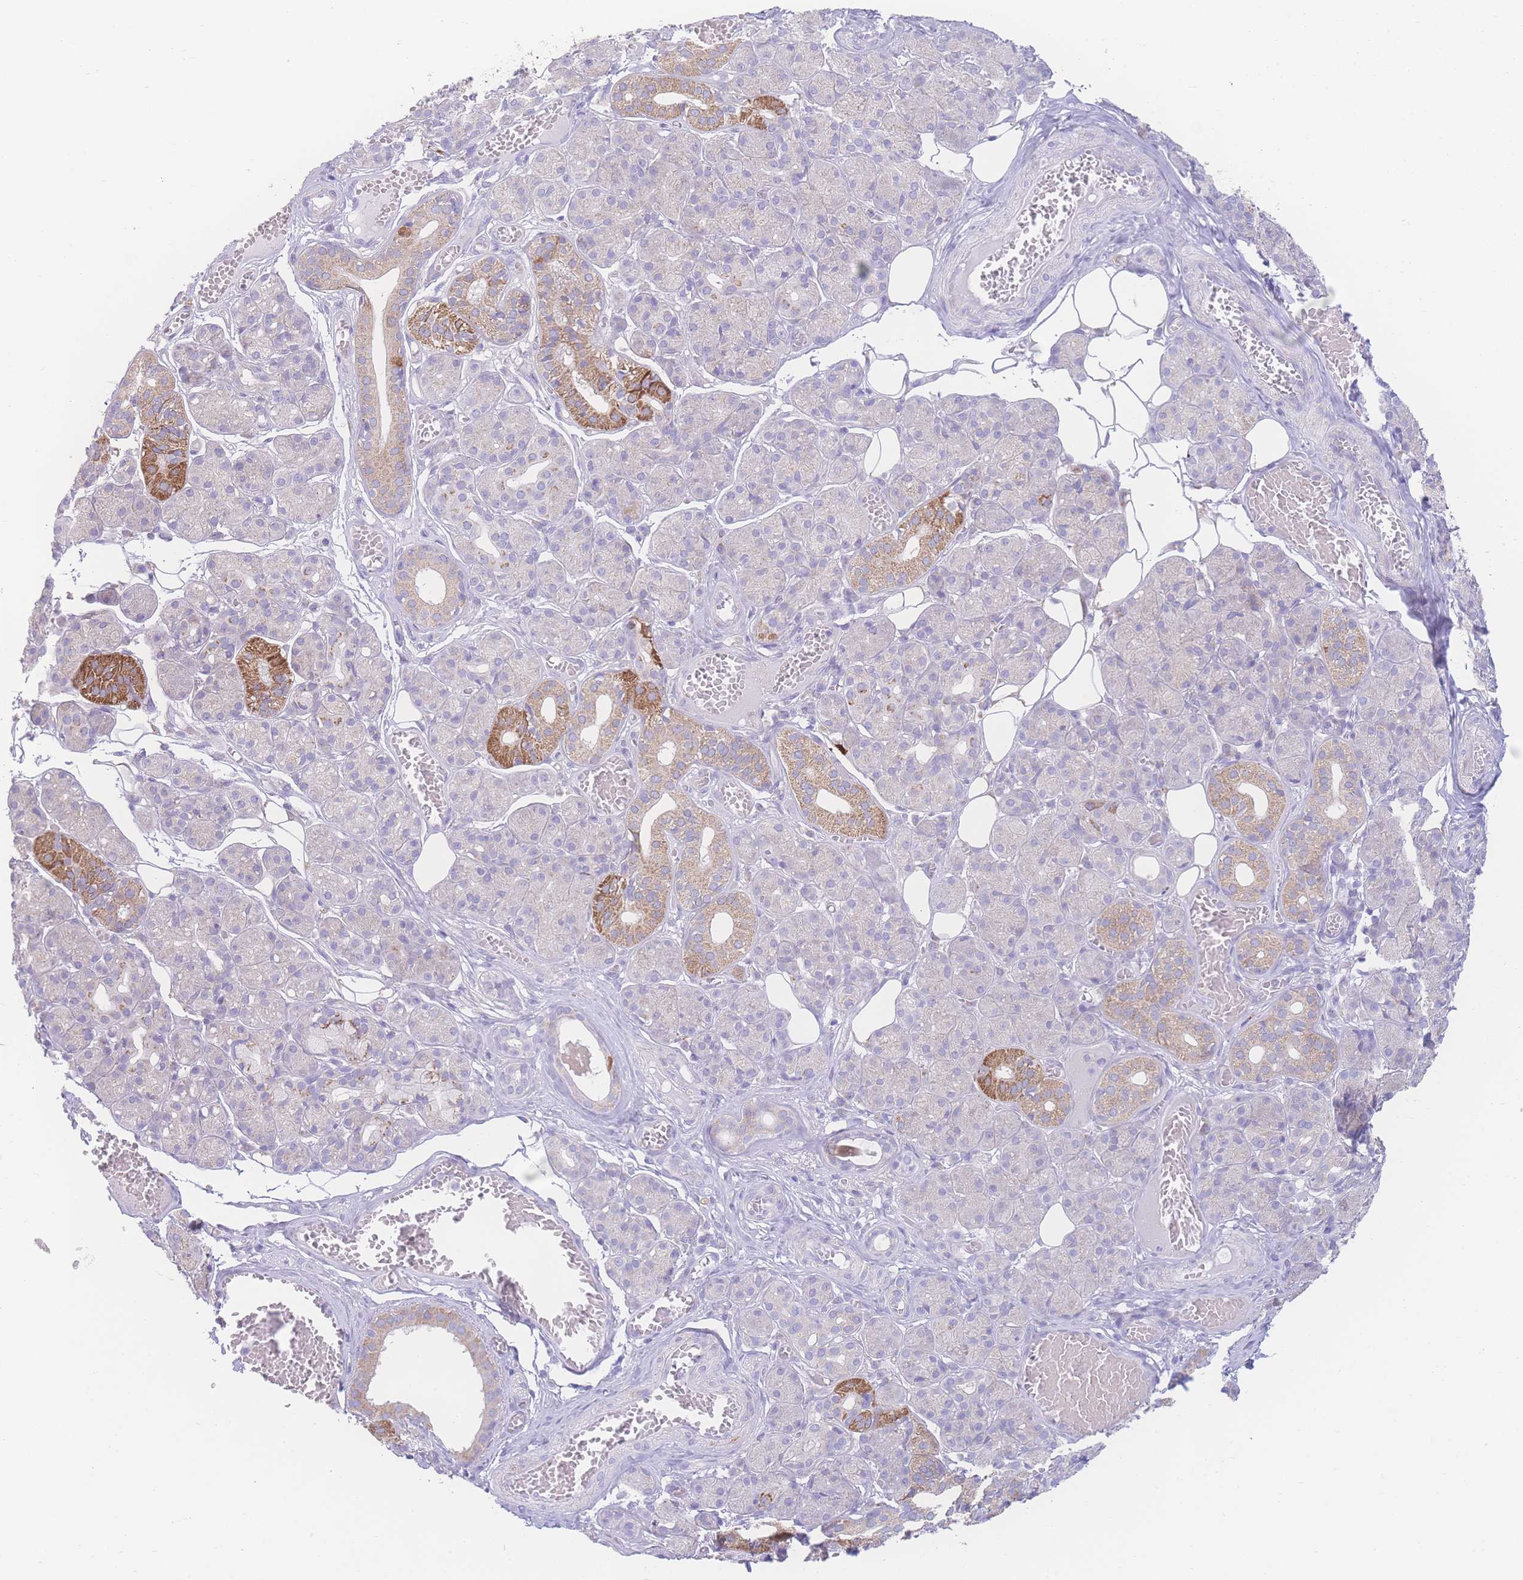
{"staining": {"intensity": "moderate", "quantity": "<25%", "location": "cytoplasmic/membranous"}, "tissue": "salivary gland", "cell_type": "Glandular cells", "image_type": "normal", "snomed": [{"axis": "morphology", "description": "Normal tissue, NOS"}, {"axis": "topography", "description": "Salivary gland"}], "caption": "Immunohistochemistry (IHC) micrograph of benign salivary gland: human salivary gland stained using immunohistochemistry (IHC) demonstrates low levels of moderate protein expression localized specifically in the cytoplasmic/membranous of glandular cells, appearing as a cytoplasmic/membranous brown color.", "gene": "NBEAL1", "patient": {"sex": "male", "age": 63}}